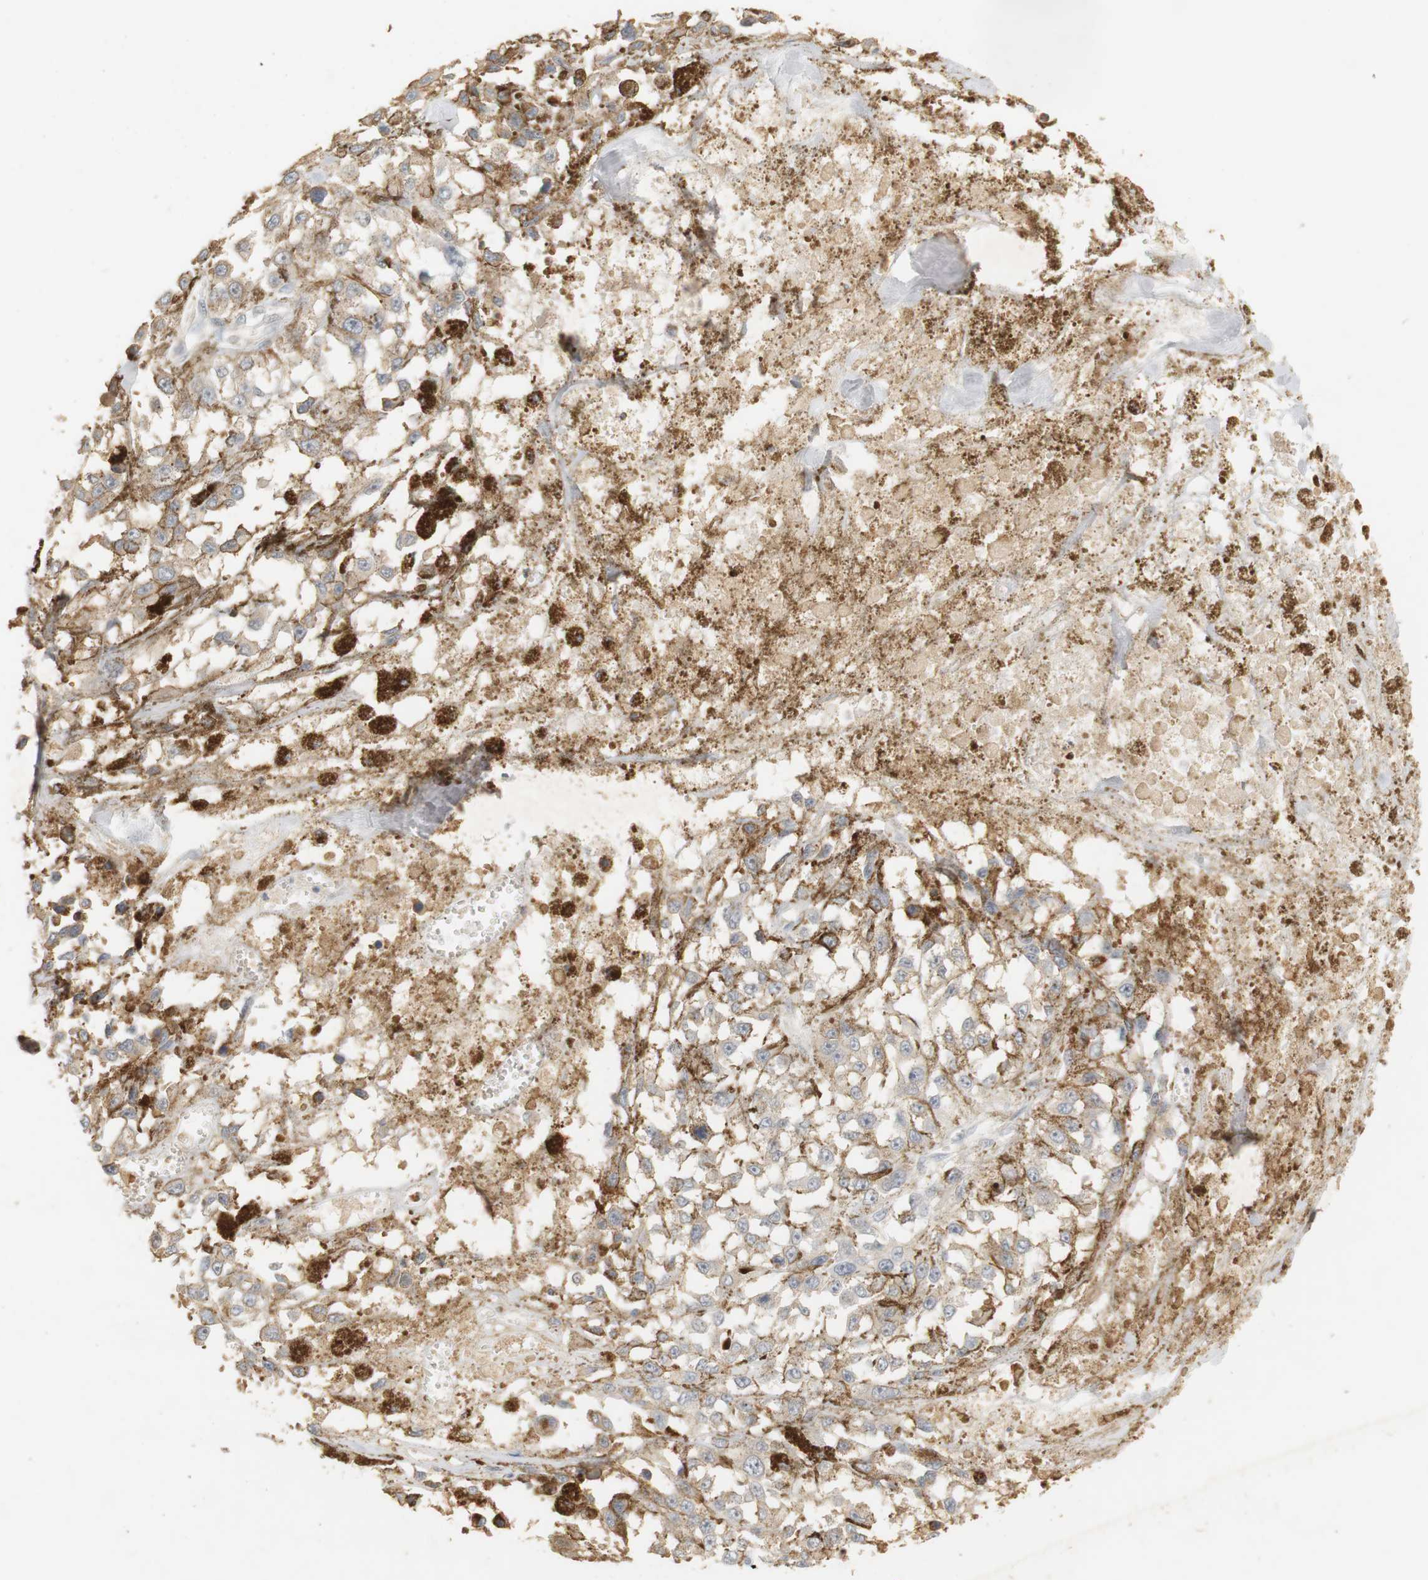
{"staining": {"intensity": "weak", "quantity": ">75%", "location": "cytoplasmic/membranous"}, "tissue": "melanoma", "cell_type": "Tumor cells", "image_type": "cancer", "snomed": [{"axis": "morphology", "description": "Malignant melanoma, Metastatic site"}, {"axis": "topography", "description": "Lymph node"}], "caption": "DAB immunohistochemical staining of human malignant melanoma (metastatic site) exhibits weak cytoplasmic/membranous protein staining in about >75% of tumor cells.", "gene": "RTN3", "patient": {"sex": "male", "age": 59}}